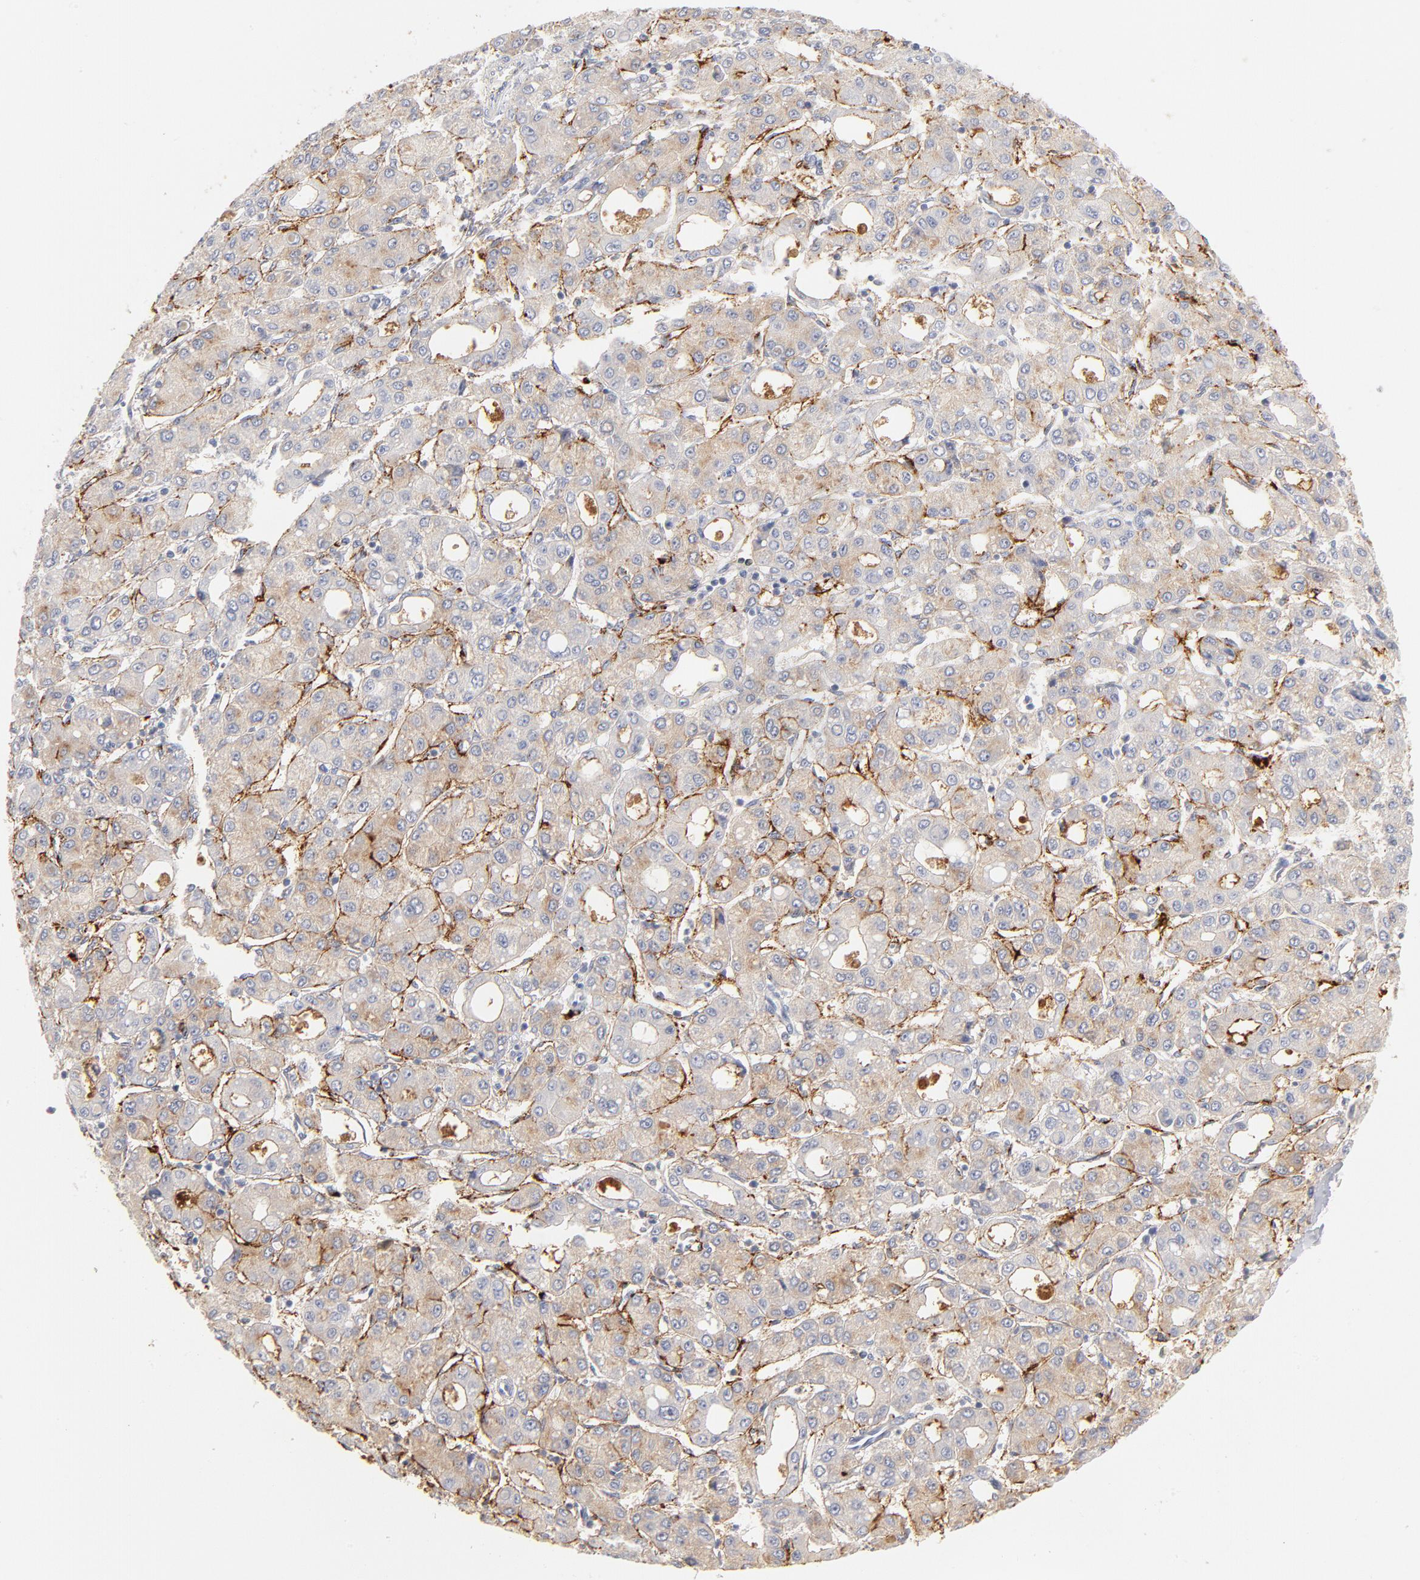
{"staining": {"intensity": "negative", "quantity": "none", "location": "none"}, "tissue": "liver cancer", "cell_type": "Tumor cells", "image_type": "cancer", "snomed": [{"axis": "morphology", "description": "Carcinoma, Hepatocellular, NOS"}, {"axis": "topography", "description": "Liver"}], "caption": "The histopathology image reveals no staining of tumor cells in hepatocellular carcinoma (liver).", "gene": "PLAT", "patient": {"sex": "male", "age": 69}}